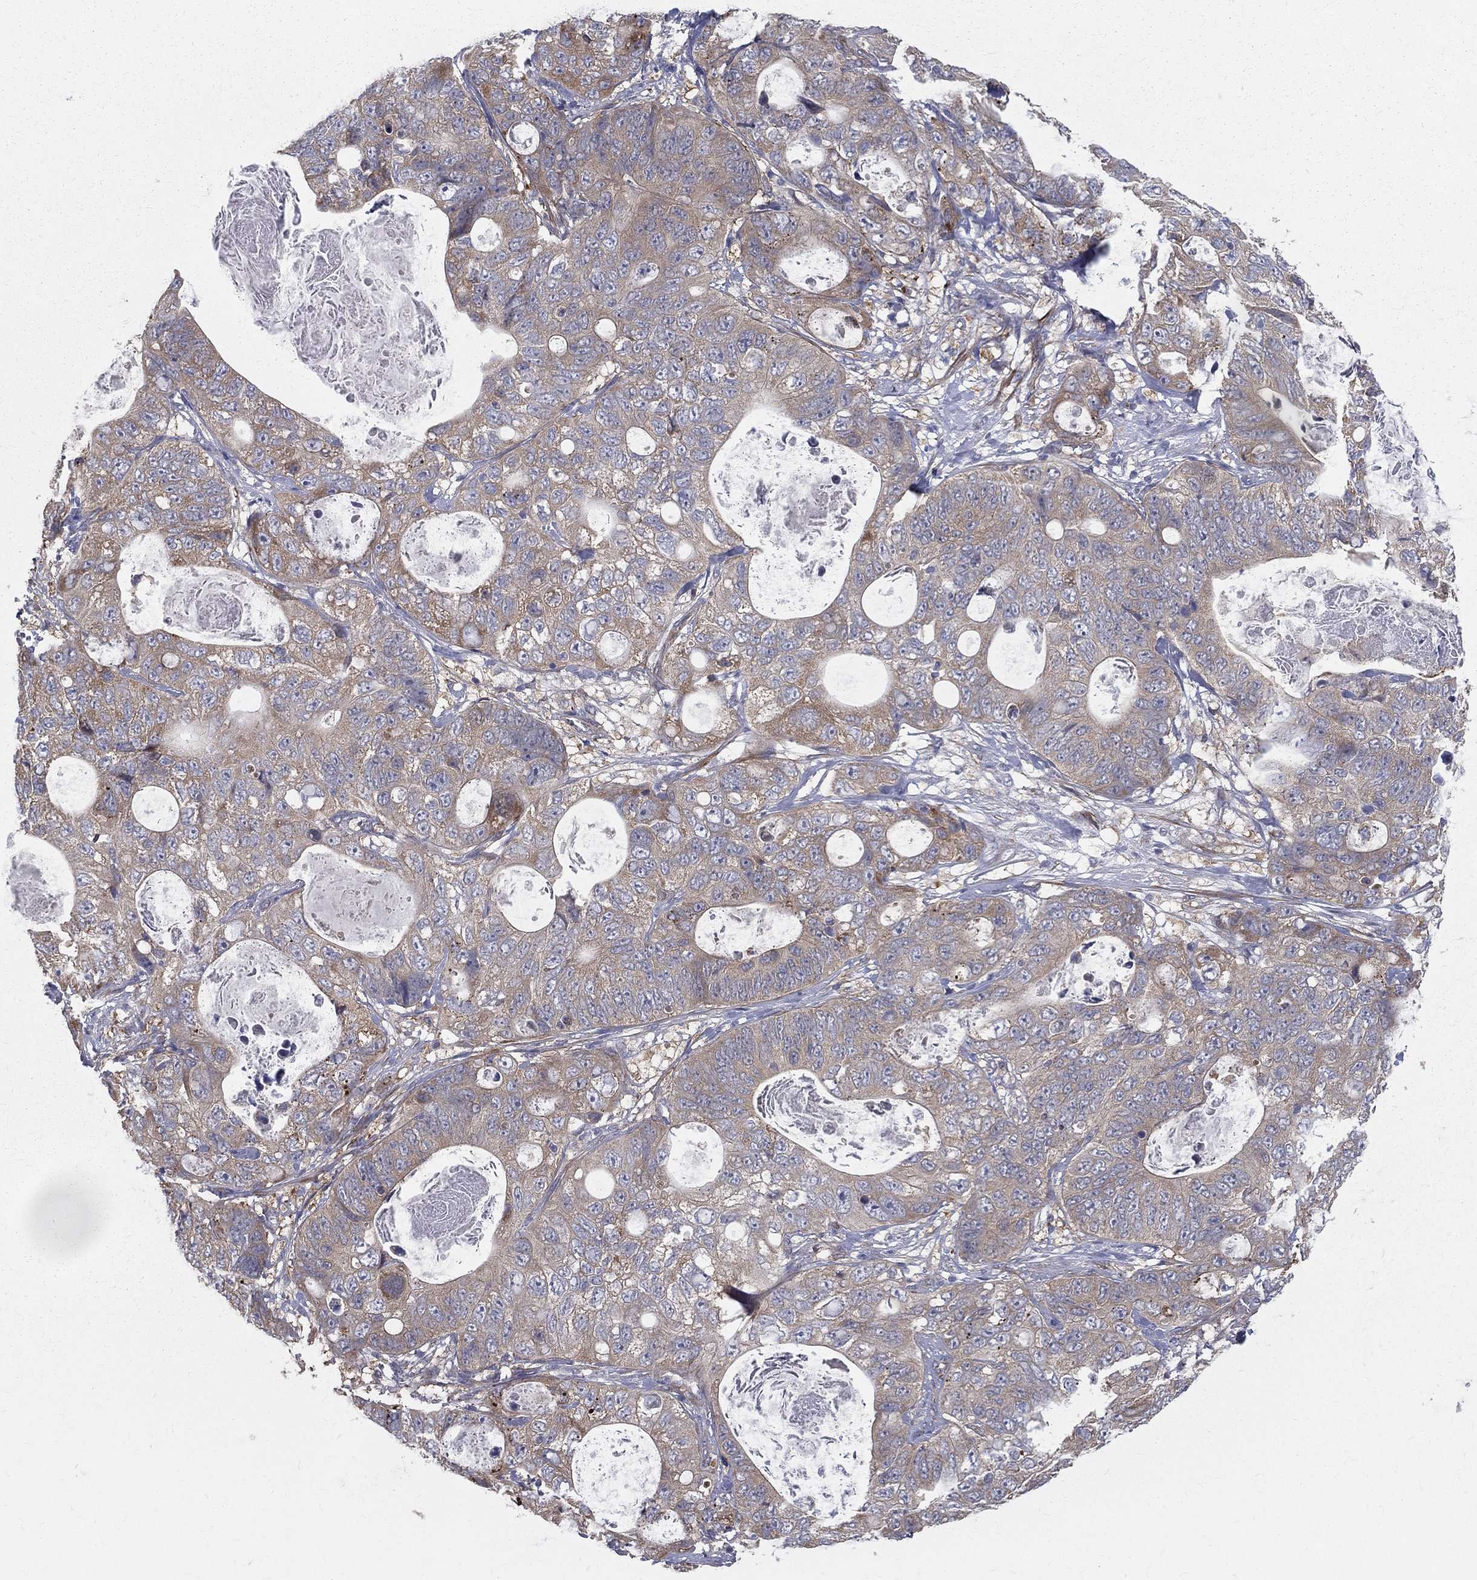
{"staining": {"intensity": "strong", "quantity": "<25%", "location": "cytoplasmic/membranous"}, "tissue": "stomach cancer", "cell_type": "Tumor cells", "image_type": "cancer", "snomed": [{"axis": "morphology", "description": "Normal tissue, NOS"}, {"axis": "morphology", "description": "Adenocarcinoma, NOS"}, {"axis": "topography", "description": "Stomach"}], "caption": "DAB immunohistochemical staining of stomach adenocarcinoma demonstrates strong cytoplasmic/membranous protein positivity in about <25% of tumor cells.", "gene": "POMZP3", "patient": {"sex": "female", "age": 89}}